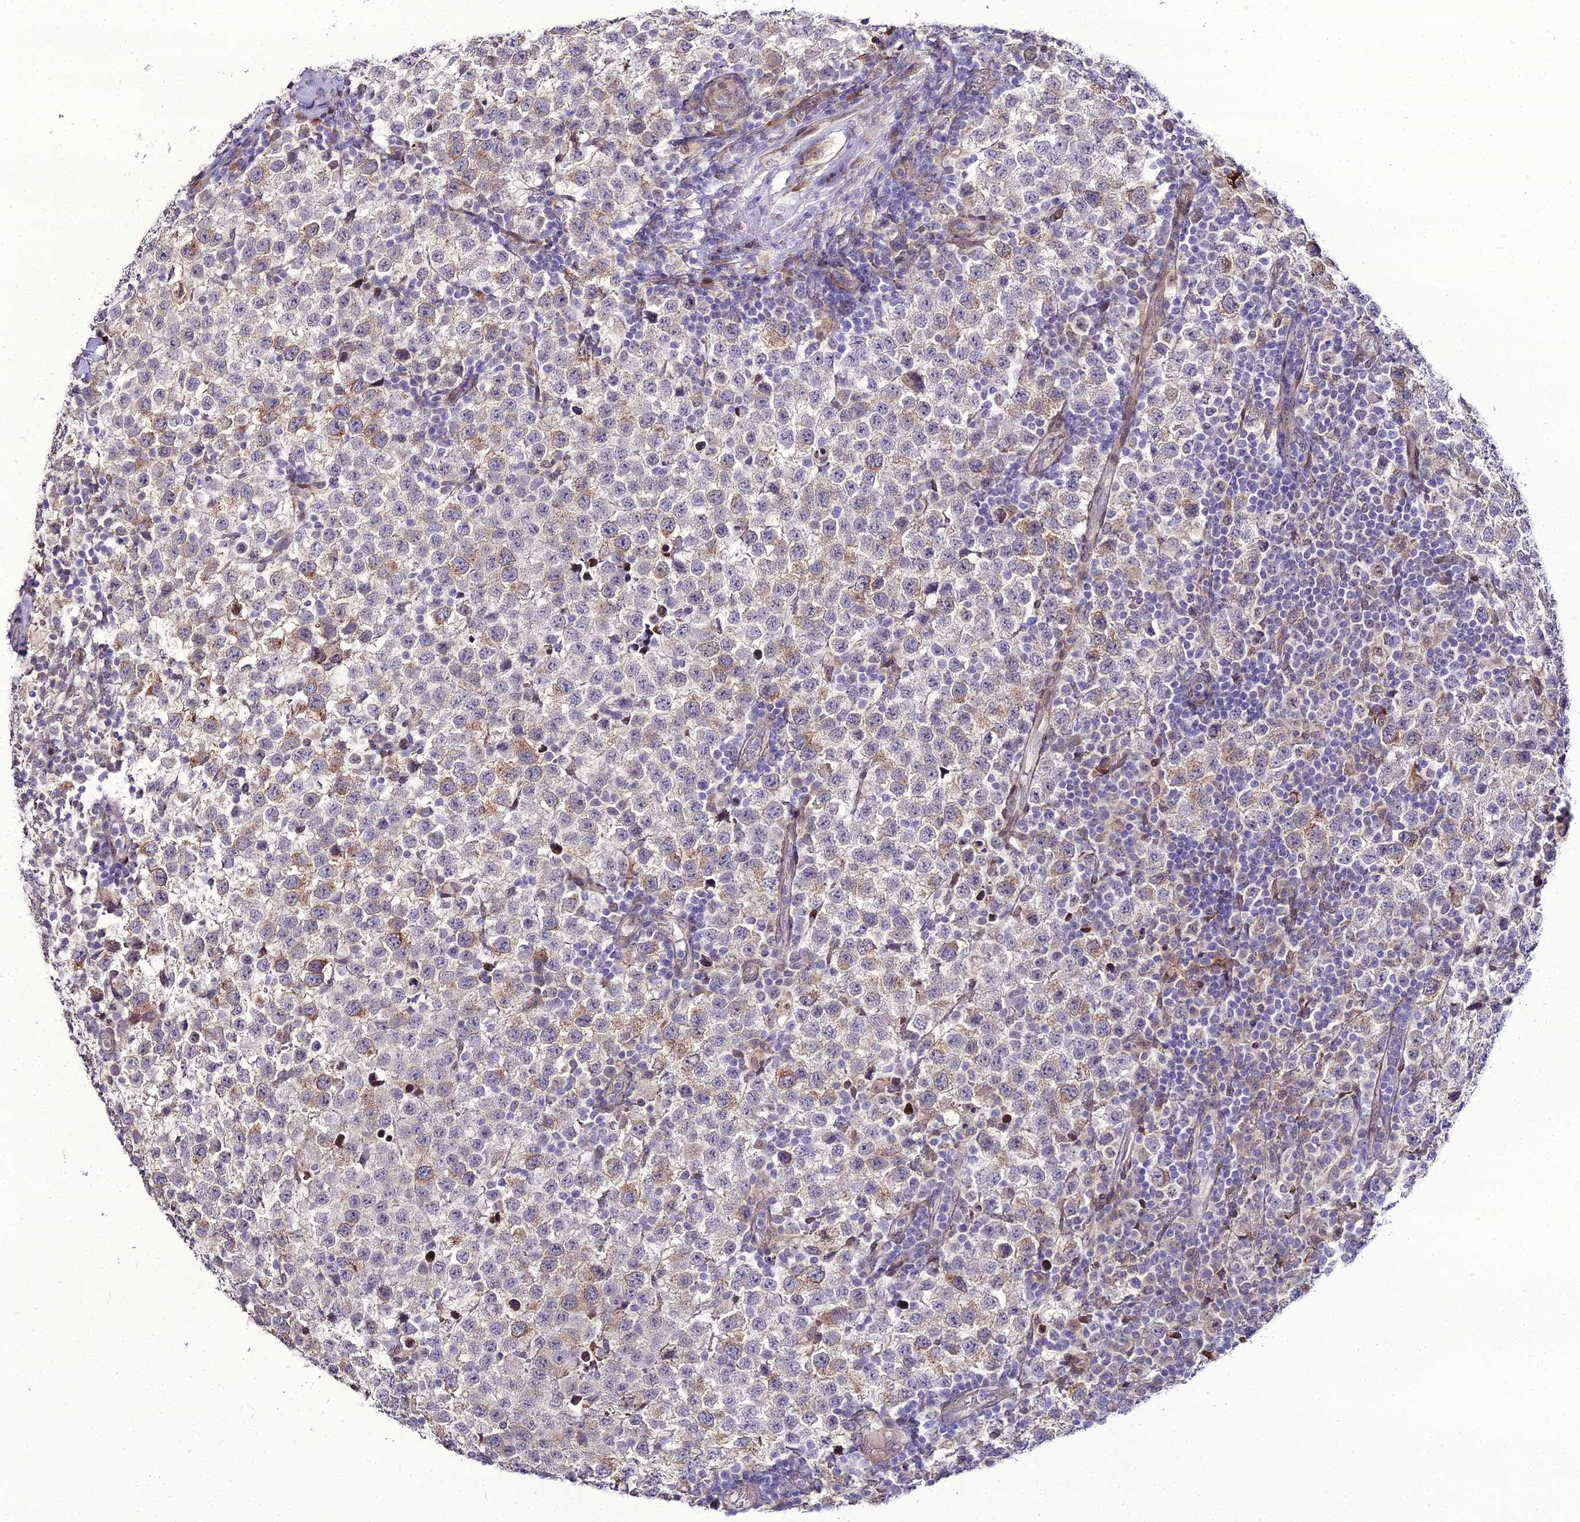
{"staining": {"intensity": "moderate", "quantity": "<25%", "location": "cytoplasmic/membranous"}, "tissue": "testis cancer", "cell_type": "Tumor cells", "image_type": "cancer", "snomed": [{"axis": "morphology", "description": "Seminoma, NOS"}, {"axis": "topography", "description": "Testis"}], "caption": "Immunohistochemical staining of testis seminoma demonstrates moderate cytoplasmic/membranous protein positivity in about <25% of tumor cells.", "gene": "TROAP", "patient": {"sex": "male", "age": 34}}